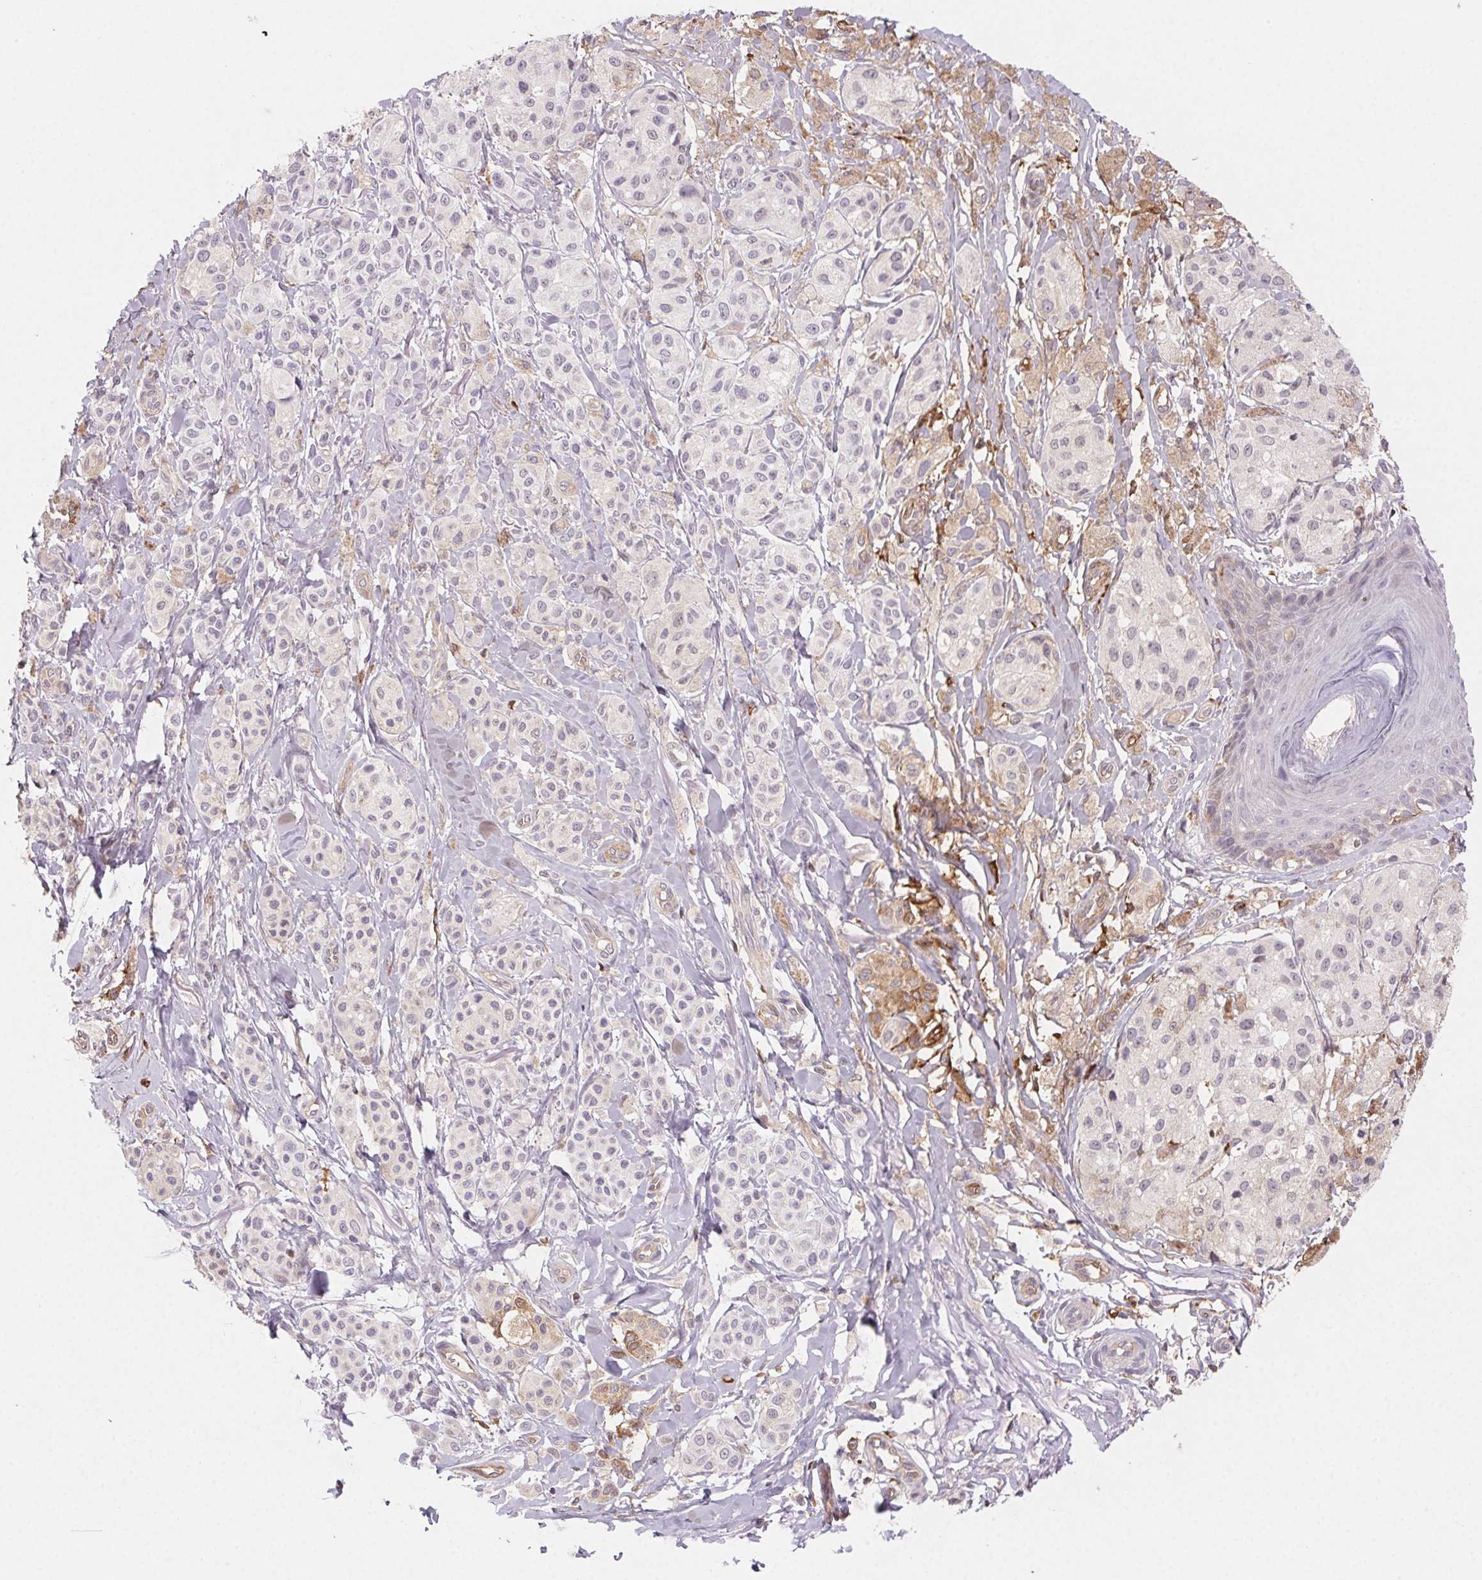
{"staining": {"intensity": "negative", "quantity": "none", "location": "none"}, "tissue": "melanoma", "cell_type": "Tumor cells", "image_type": "cancer", "snomed": [{"axis": "morphology", "description": "Malignant melanoma, NOS"}, {"axis": "topography", "description": "Skin"}], "caption": "An immunohistochemistry image of melanoma is shown. There is no staining in tumor cells of melanoma.", "gene": "GBP1", "patient": {"sex": "female", "age": 80}}